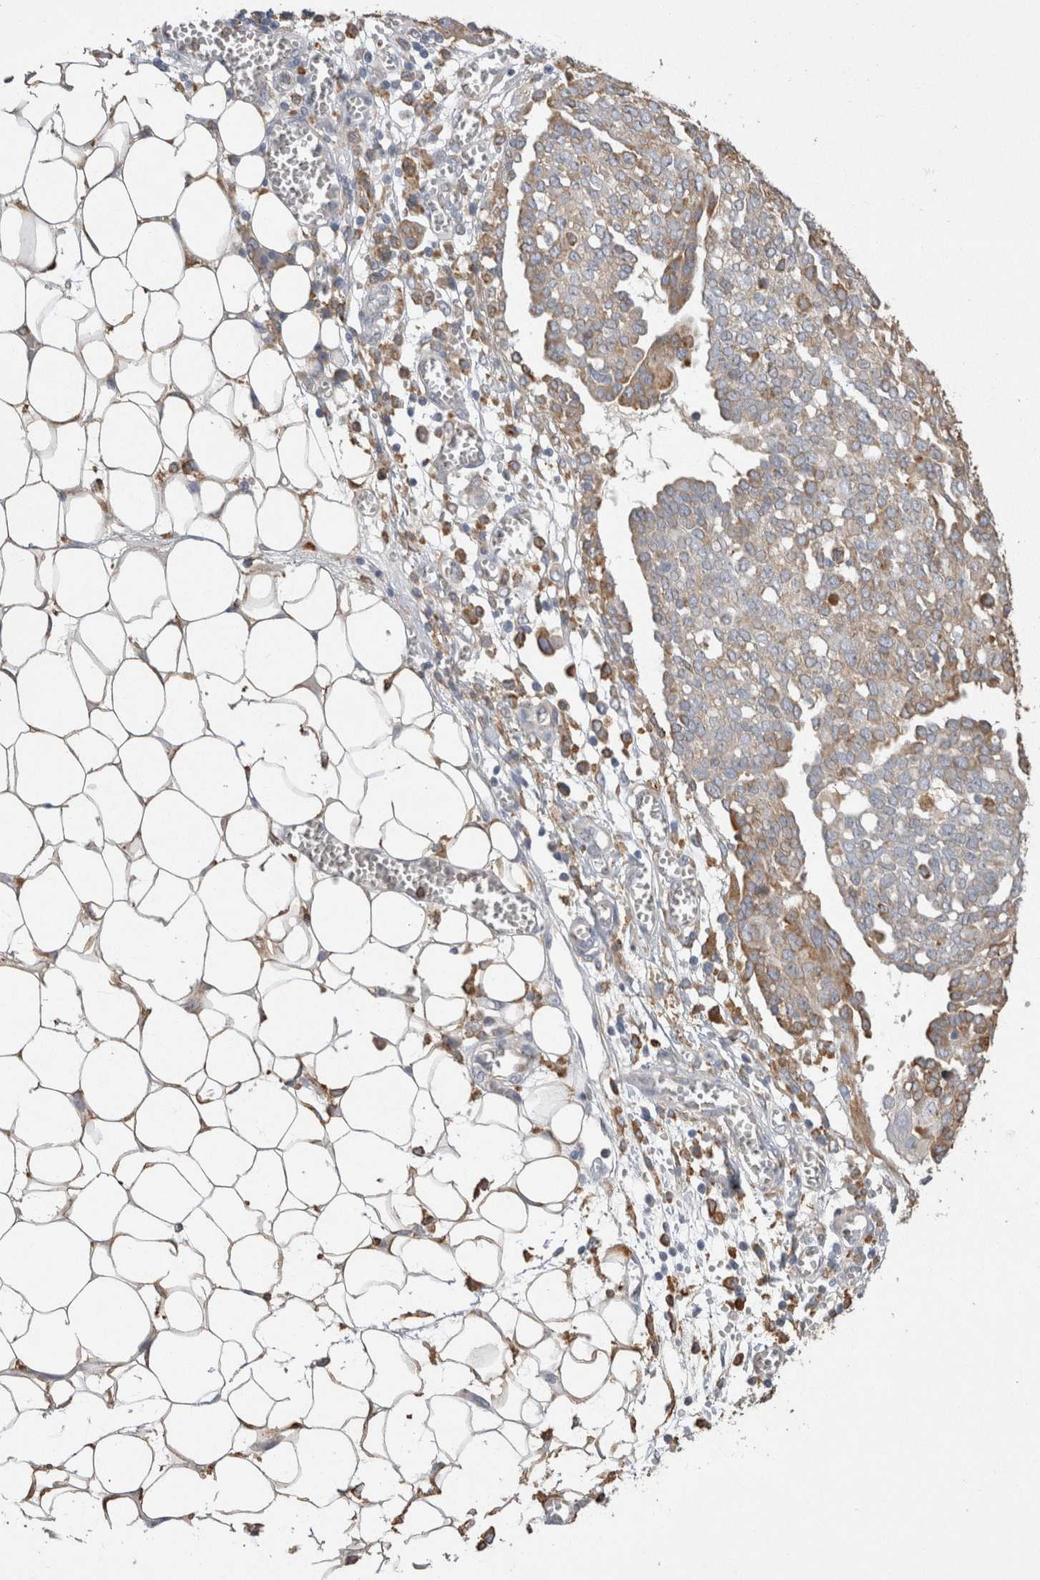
{"staining": {"intensity": "moderate", "quantity": ">75%", "location": "cytoplasmic/membranous"}, "tissue": "ovarian cancer", "cell_type": "Tumor cells", "image_type": "cancer", "snomed": [{"axis": "morphology", "description": "Cystadenocarcinoma, serous, NOS"}, {"axis": "topography", "description": "Soft tissue"}, {"axis": "topography", "description": "Ovary"}], "caption": "IHC histopathology image of neoplastic tissue: ovarian cancer stained using immunohistochemistry reveals medium levels of moderate protein expression localized specifically in the cytoplasmic/membranous of tumor cells, appearing as a cytoplasmic/membranous brown color.", "gene": "LRPAP1", "patient": {"sex": "female", "age": 57}}